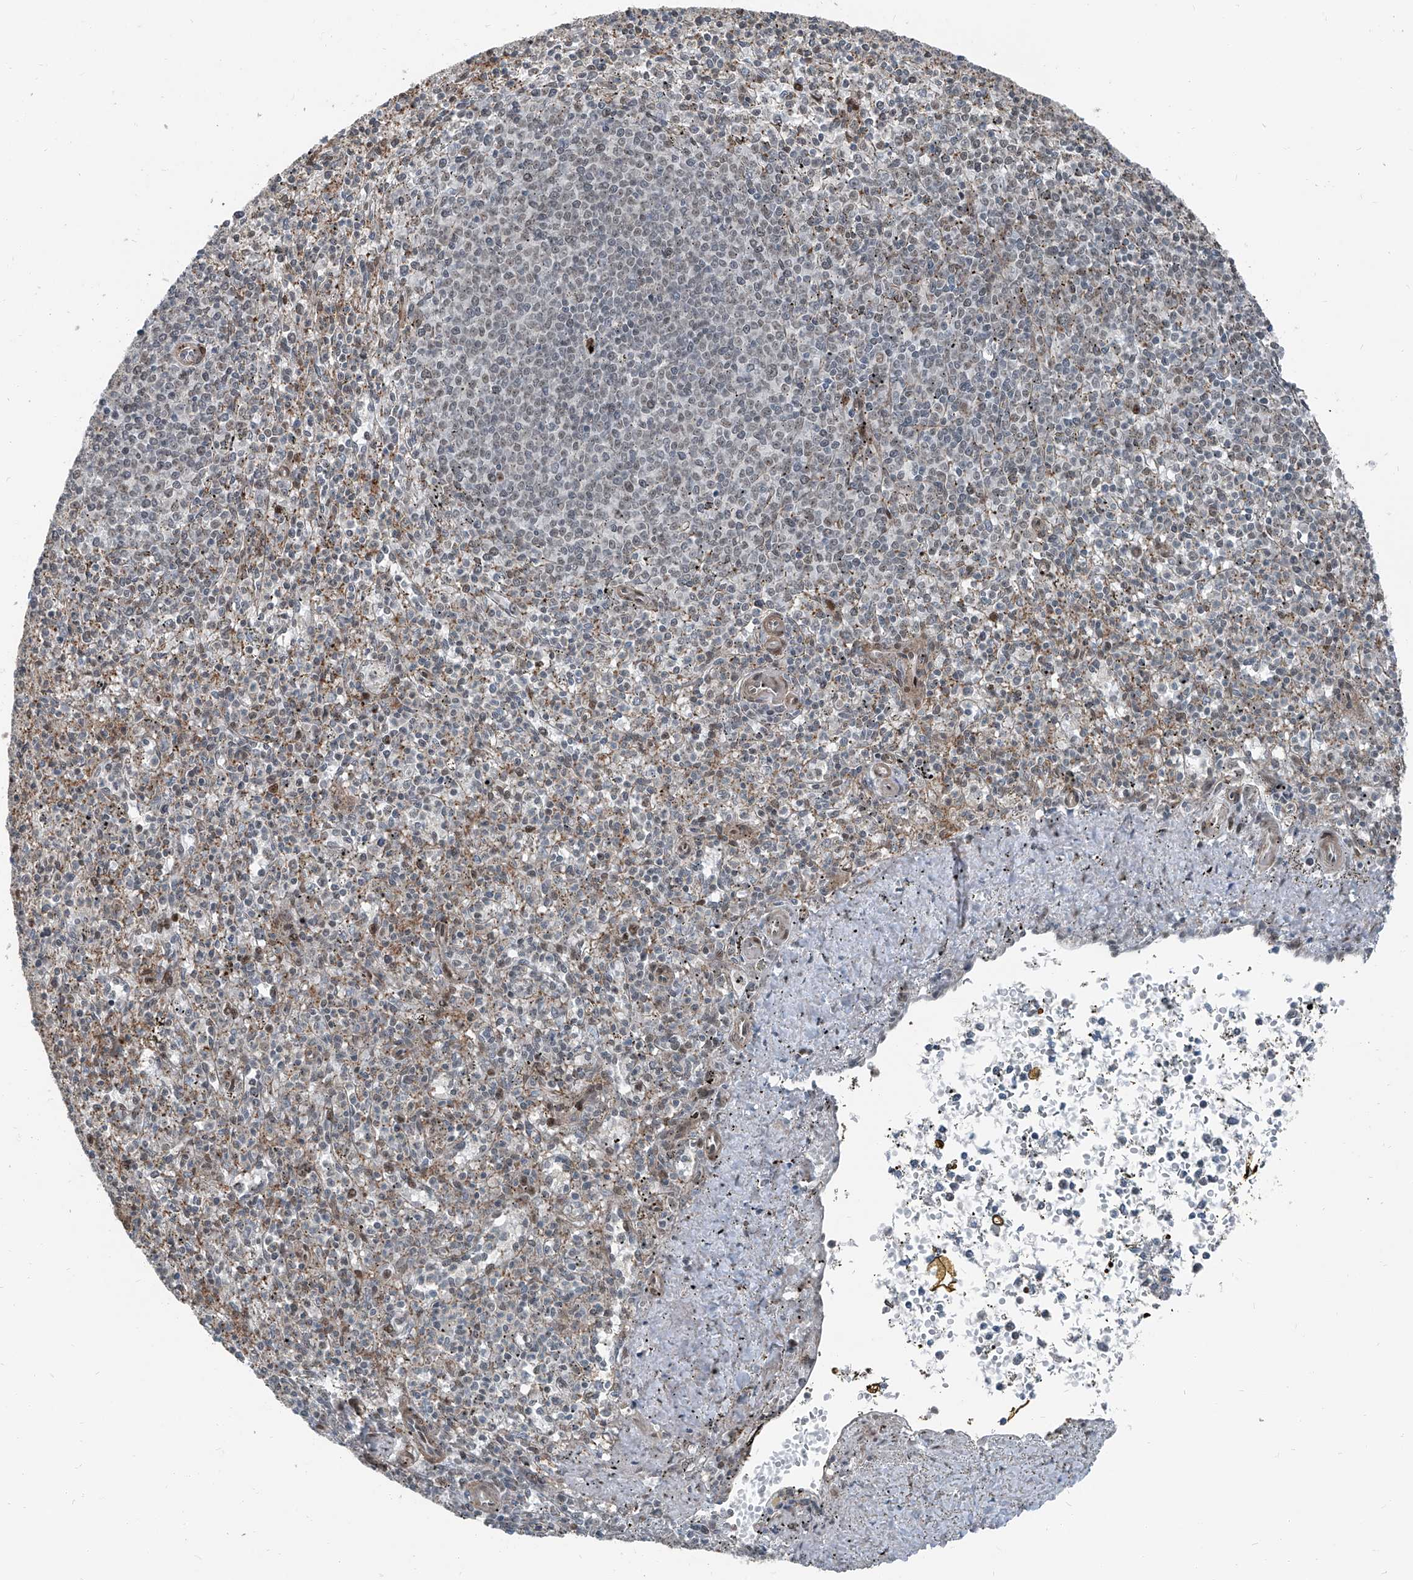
{"staining": {"intensity": "weak", "quantity": "<25%", "location": "nuclear"}, "tissue": "spleen", "cell_type": "Cells in red pulp", "image_type": "normal", "snomed": [{"axis": "morphology", "description": "Normal tissue, NOS"}, {"axis": "topography", "description": "Spleen"}], "caption": "This image is of unremarkable spleen stained with immunohistochemistry (IHC) to label a protein in brown with the nuclei are counter-stained blue. There is no expression in cells in red pulp. Nuclei are stained in blue.", "gene": "ZNF570", "patient": {"sex": "male", "age": 72}}